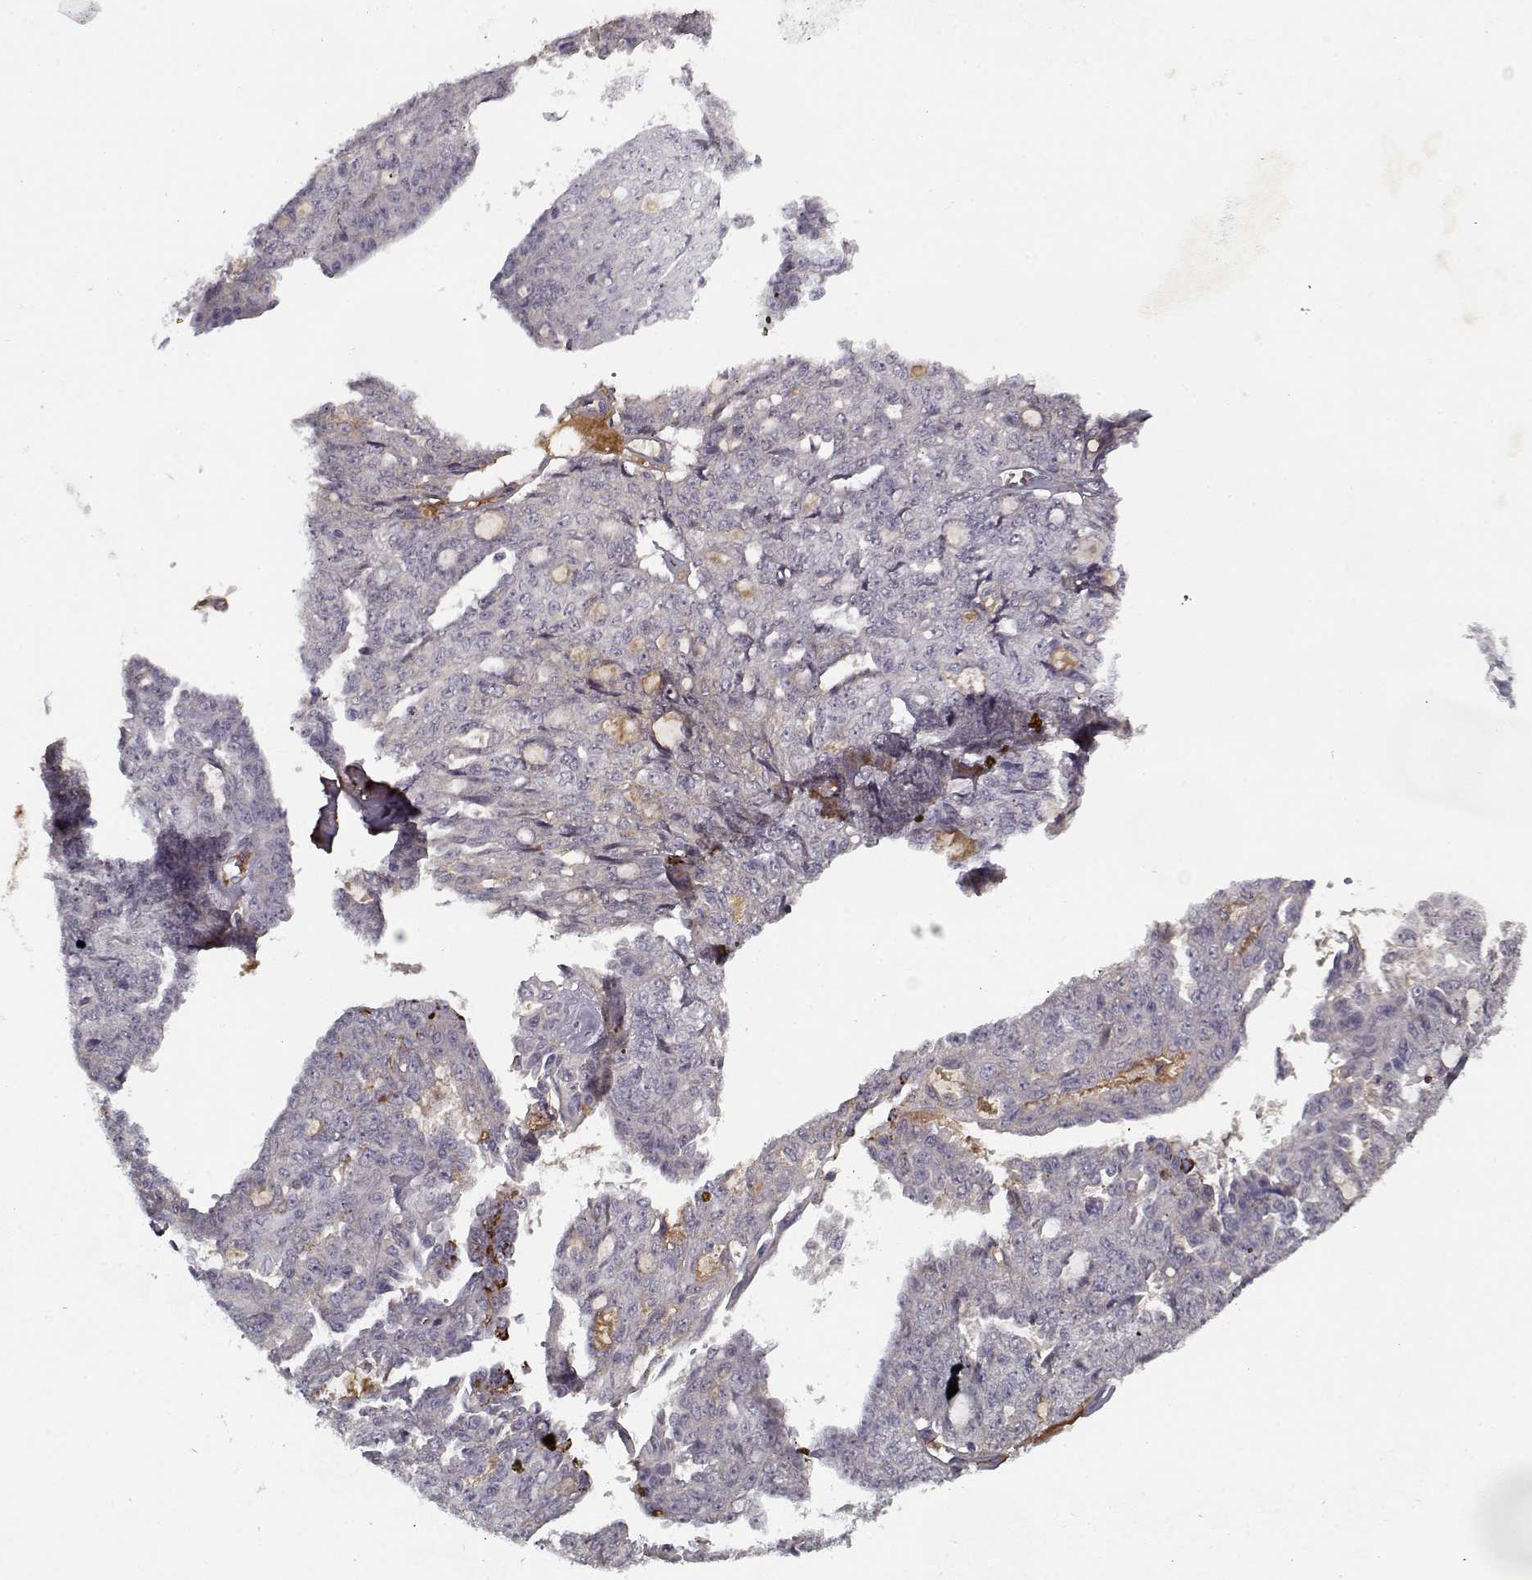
{"staining": {"intensity": "negative", "quantity": "none", "location": "none"}, "tissue": "ovarian cancer", "cell_type": "Tumor cells", "image_type": "cancer", "snomed": [{"axis": "morphology", "description": "Cystadenocarcinoma, serous, NOS"}, {"axis": "topography", "description": "Ovary"}], "caption": "There is no significant staining in tumor cells of ovarian cancer (serous cystadenocarcinoma).", "gene": "AFM", "patient": {"sex": "female", "age": 71}}